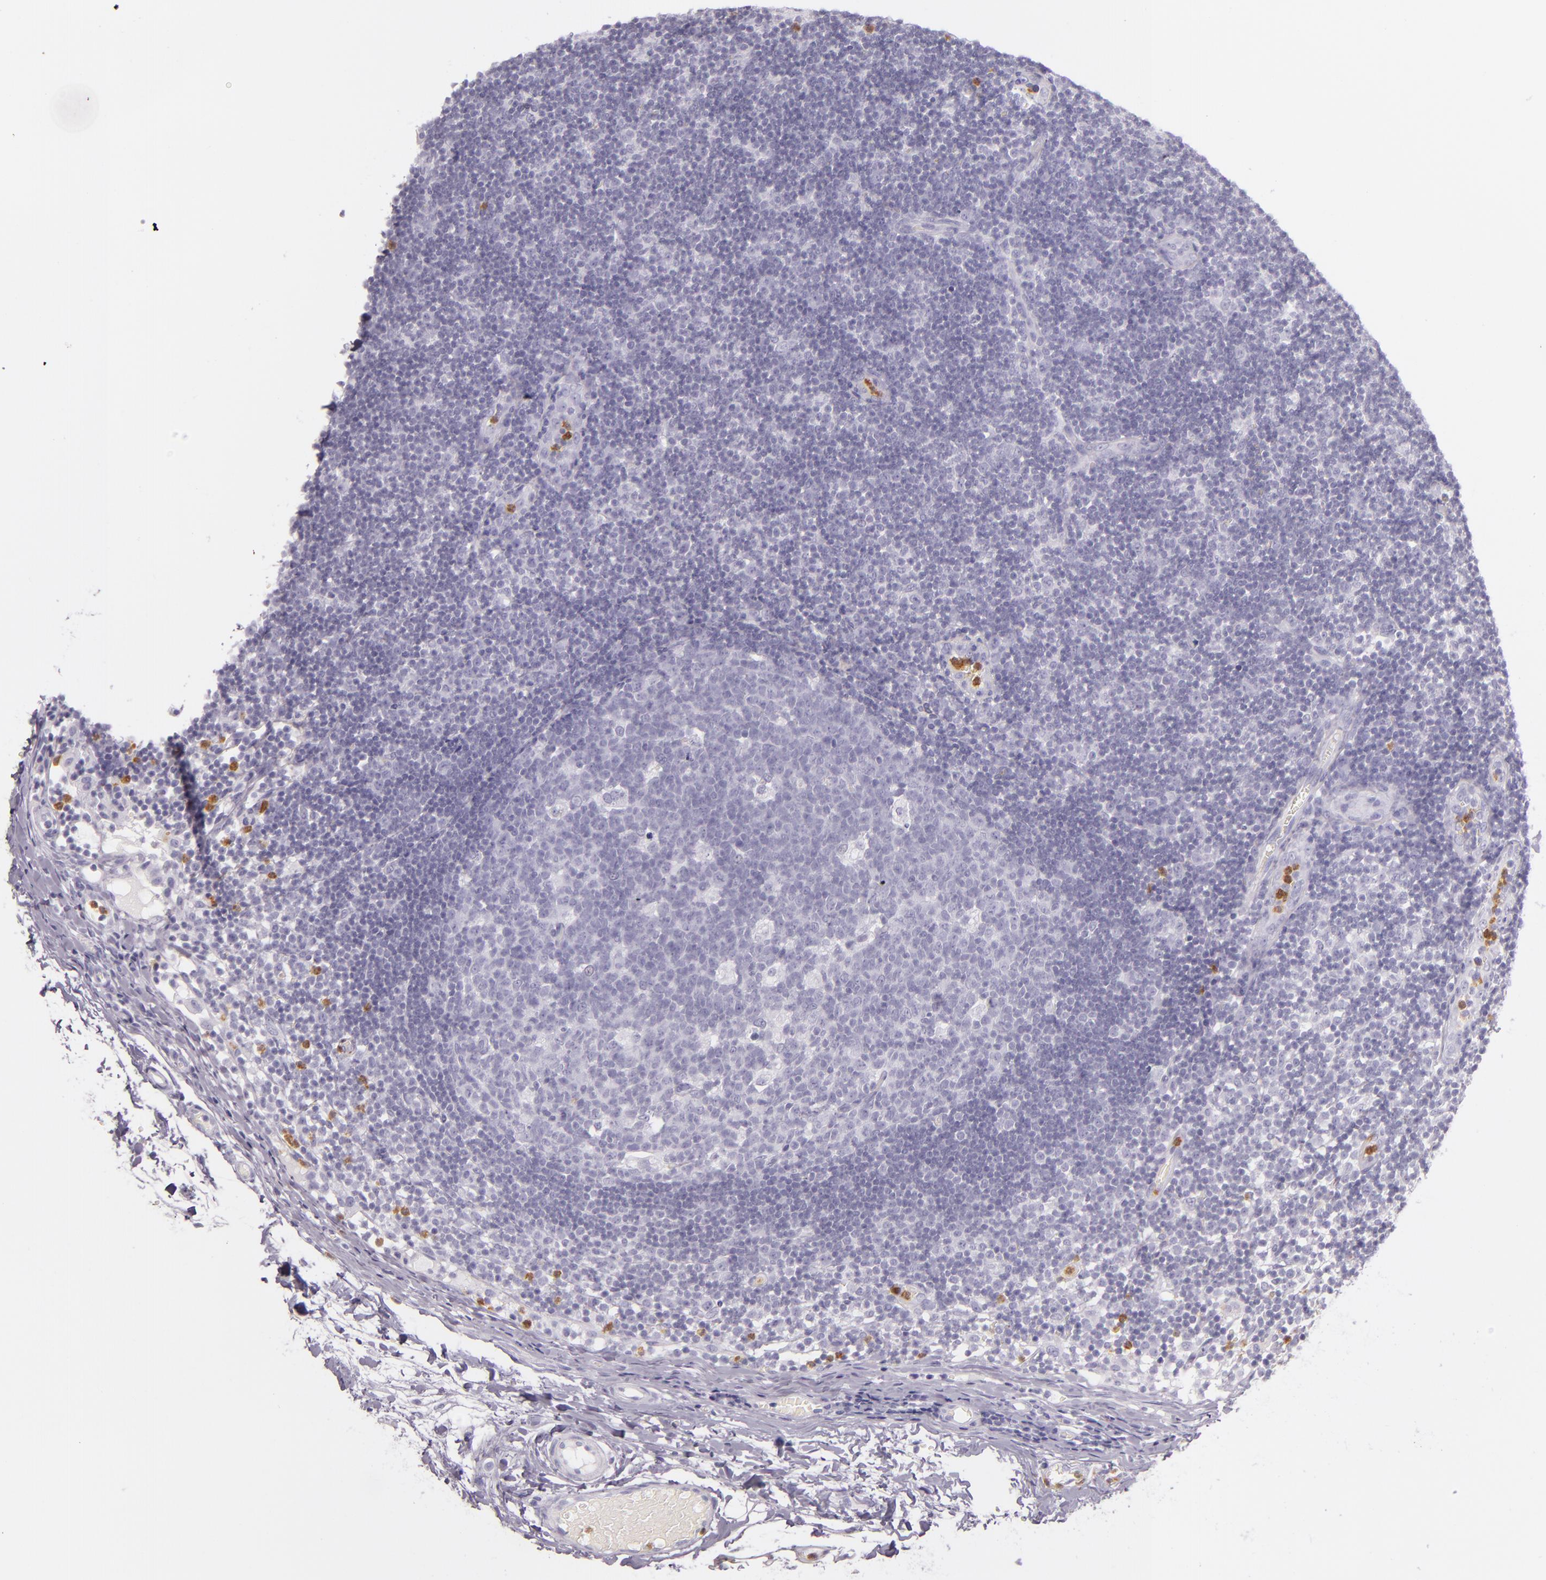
{"staining": {"intensity": "negative", "quantity": "none", "location": "none"}, "tissue": "lymph node", "cell_type": "Germinal center cells", "image_type": "normal", "snomed": [{"axis": "morphology", "description": "Normal tissue, NOS"}, {"axis": "morphology", "description": "Inflammation, NOS"}, {"axis": "topography", "description": "Lymph node"}, {"axis": "topography", "description": "Salivary gland"}], "caption": "An image of lymph node stained for a protein reveals no brown staining in germinal center cells. The staining was performed using DAB to visualize the protein expression in brown, while the nuclei were stained in blue with hematoxylin (Magnification: 20x).", "gene": "CEACAM1", "patient": {"sex": "male", "age": 3}}